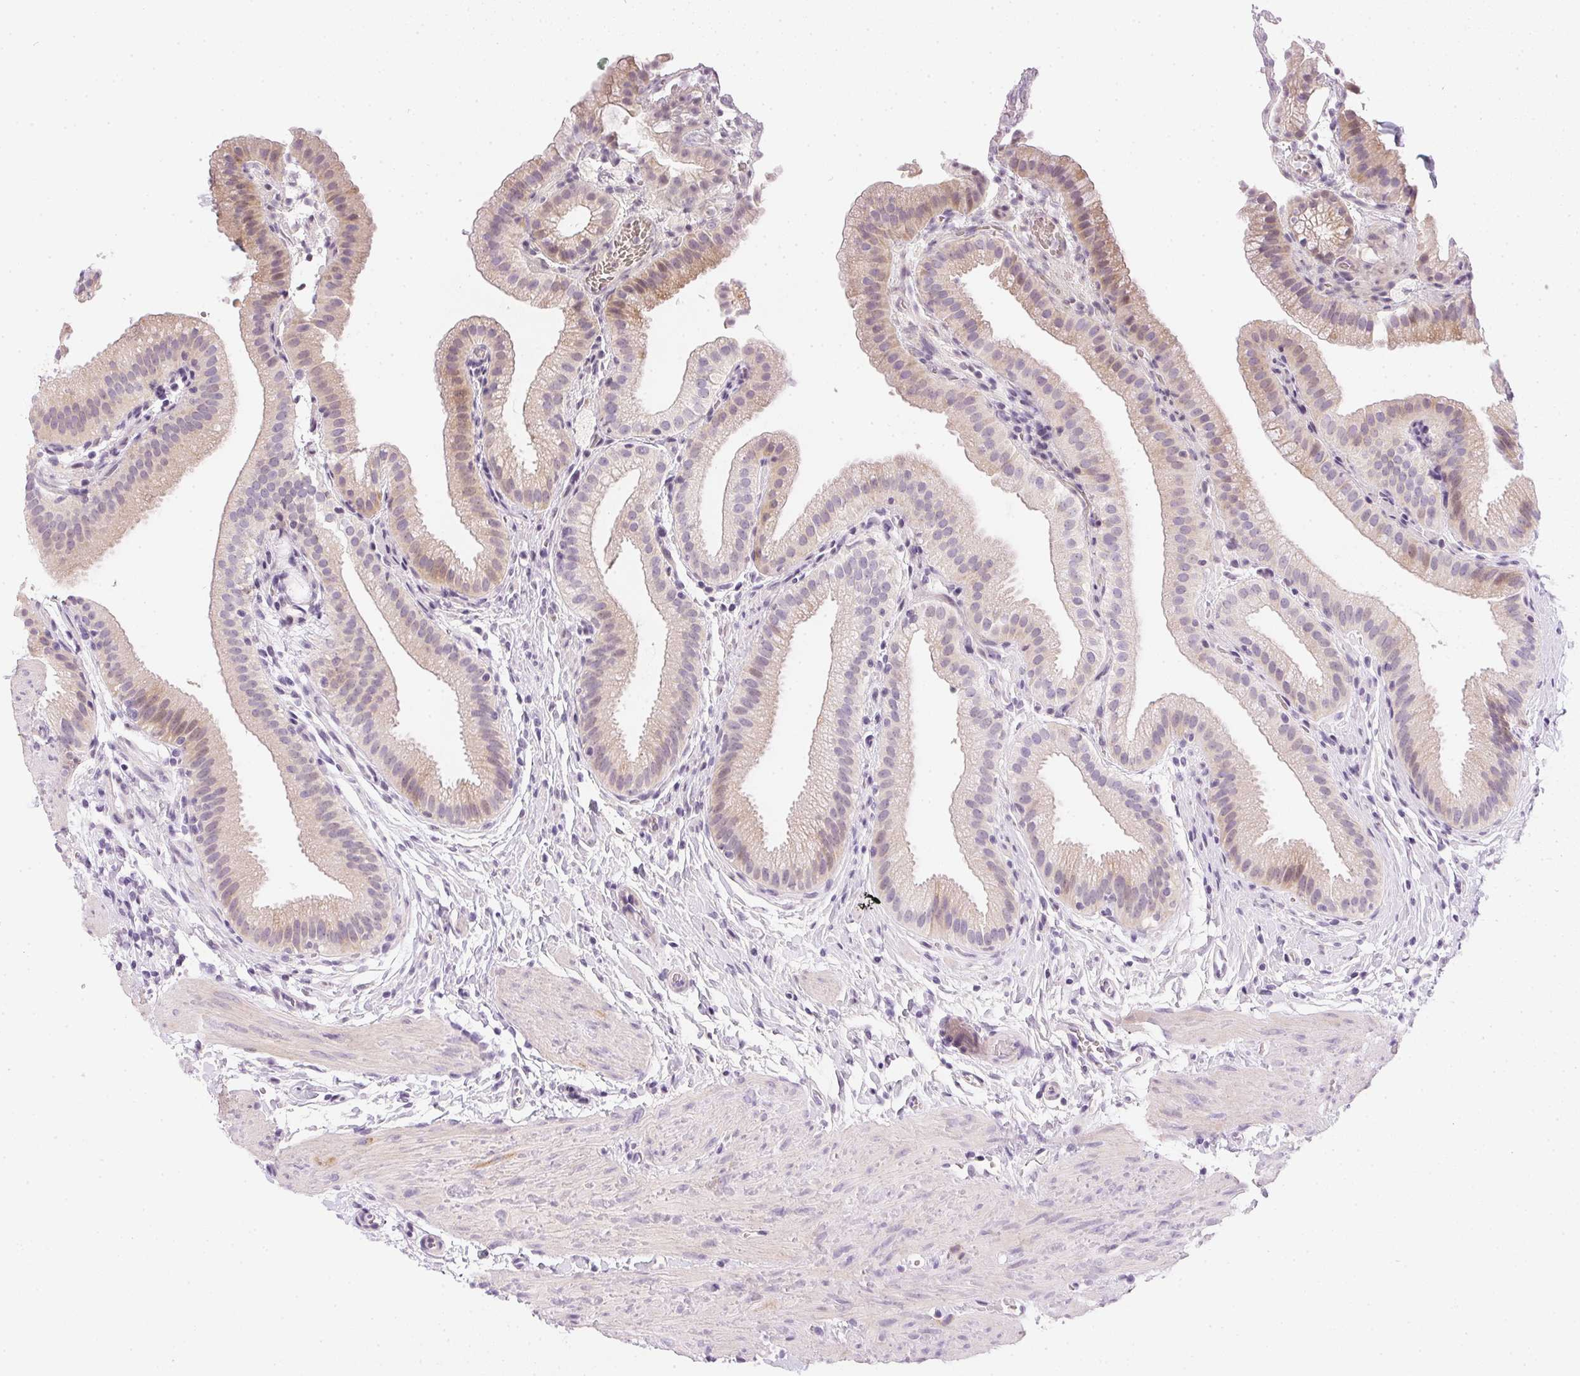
{"staining": {"intensity": "weak", "quantity": "<25%", "location": "cytoplasmic/membranous"}, "tissue": "gallbladder", "cell_type": "Glandular cells", "image_type": "normal", "snomed": [{"axis": "morphology", "description": "Normal tissue, NOS"}, {"axis": "topography", "description": "Gallbladder"}], "caption": "The immunohistochemistry (IHC) photomicrograph has no significant staining in glandular cells of gallbladder.", "gene": "GSDMC", "patient": {"sex": "female", "age": 63}}